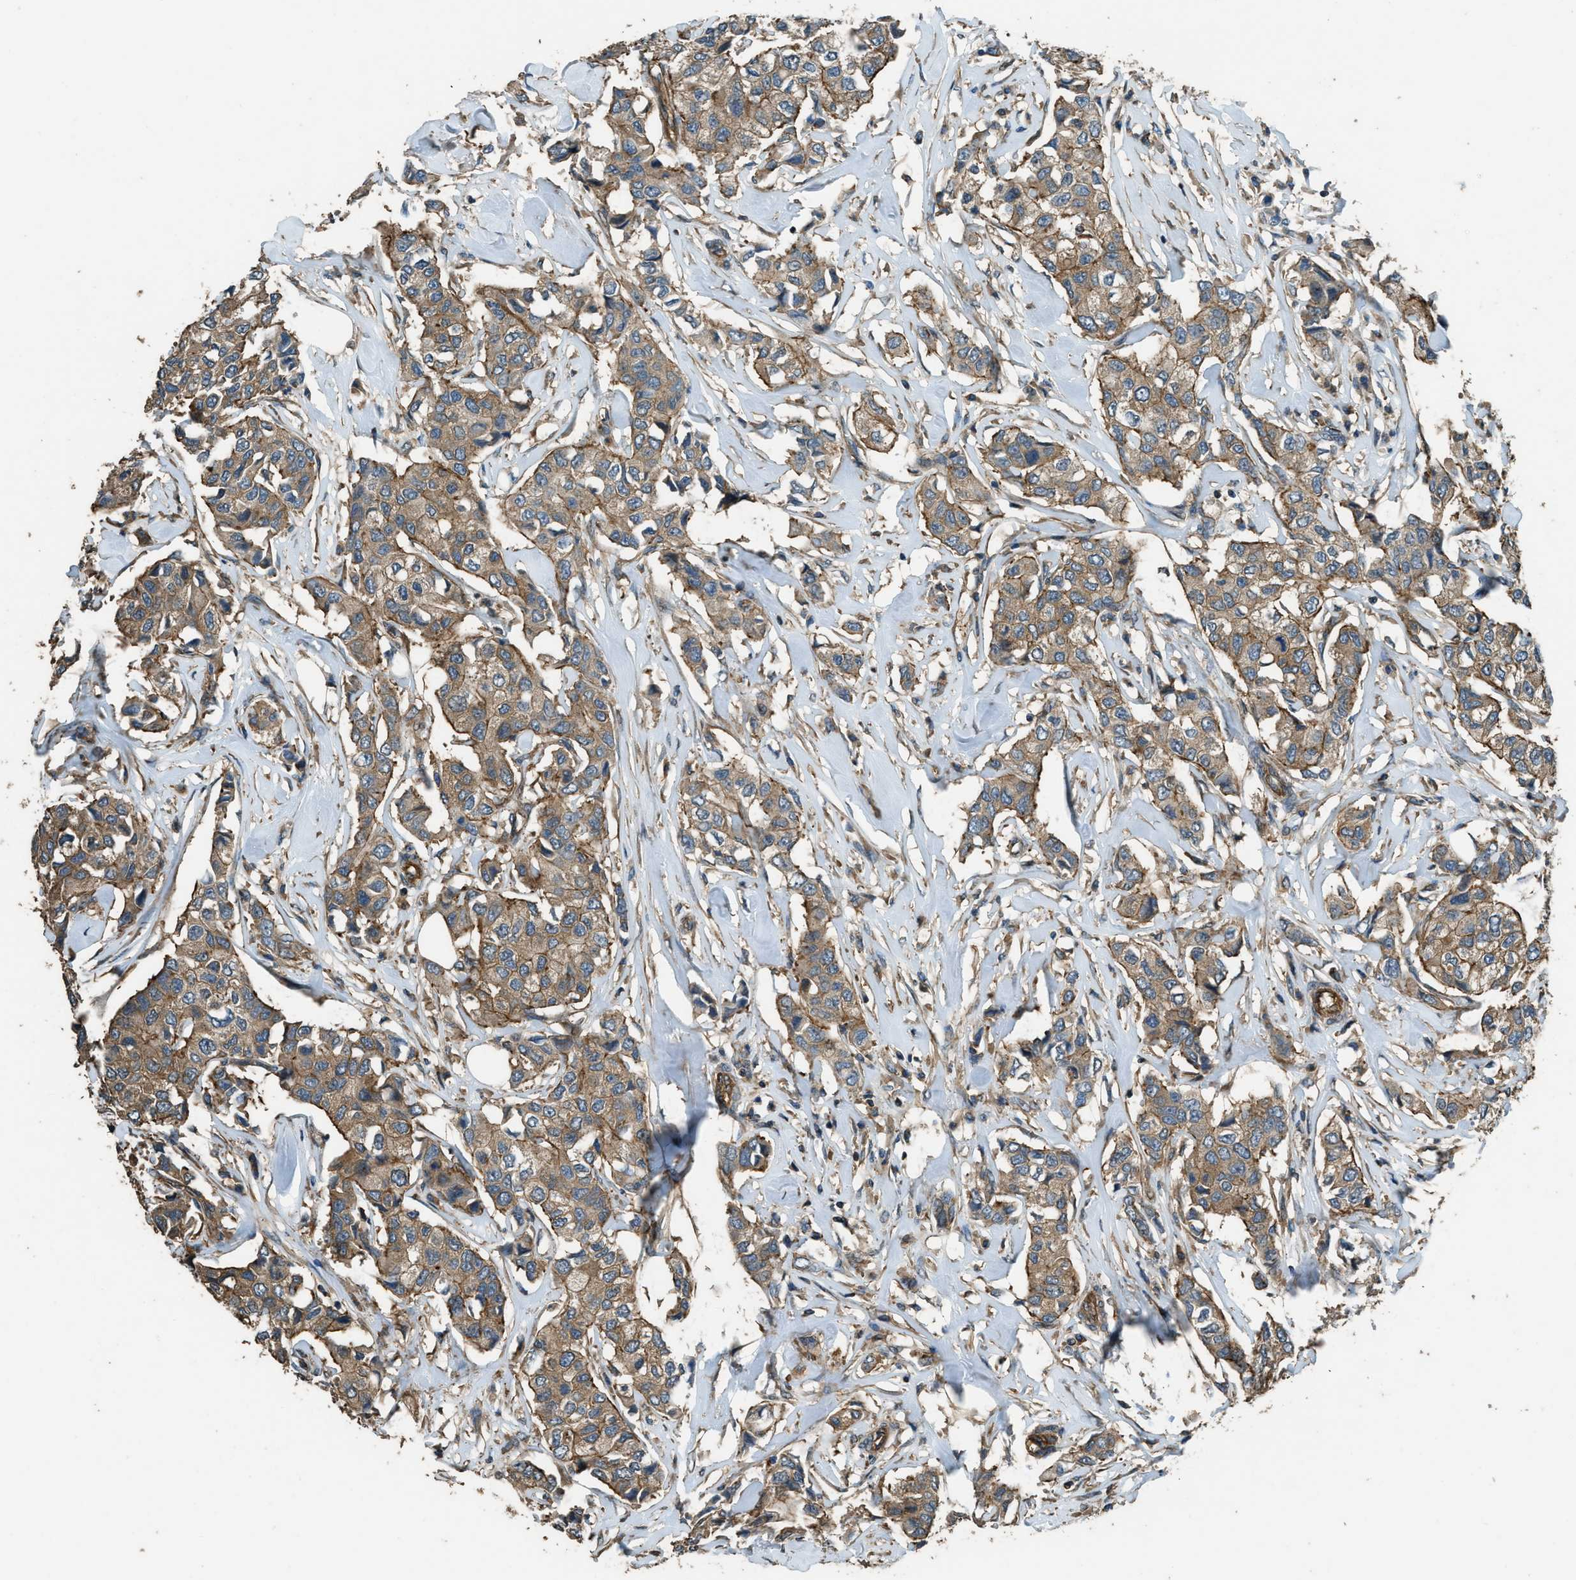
{"staining": {"intensity": "moderate", "quantity": ">75%", "location": "cytoplasmic/membranous"}, "tissue": "breast cancer", "cell_type": "Tumor cells", "image_type": "cancer", "snomed": [{"axis": "morphology", "description": "Duct carcinoma"}, {"axis": "topography", "description": "Breast"}], "caption": "A medium amount of moderate cytoplasmic/membranous positivity is seen in approximately >75% of tumor cells in intraductal carcinoma (breast) tissue.", "gene": "MARS1", "patient": {"sex": "female", "age": 80}}